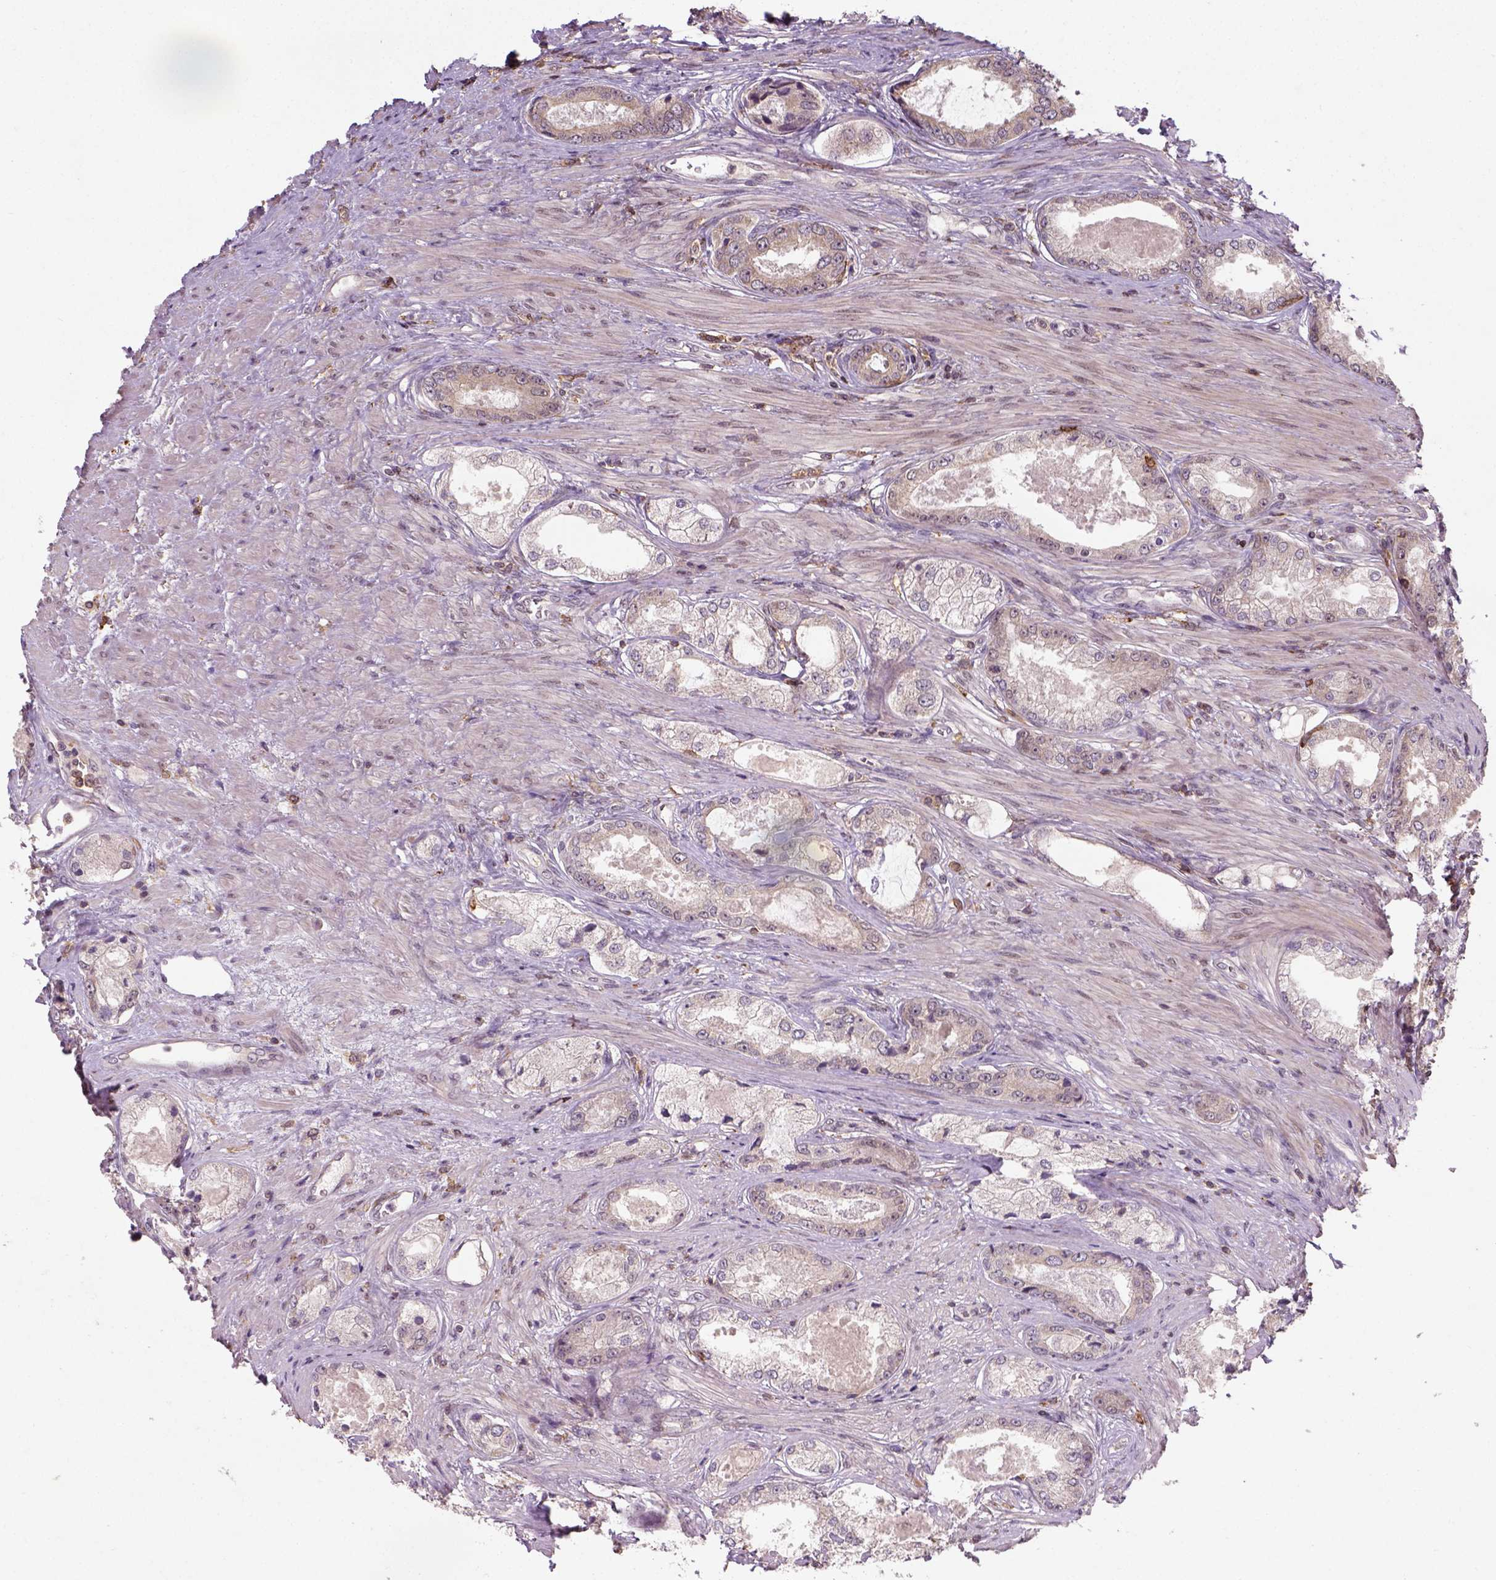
{"staining": {"intensity": "weak", "quantity": "25%-75%", "location": "cytoplasmic/membranous"}, "tissue": "prostate cancer", "cell_type": "Tumor cells", "image_type": "cancer", "snomed": [{"axis": "morphology", "description": "Adenocarcinoma, Low grade"}, {"axis": "topography", "description": "Prostate"}], "caption": "This photomicrograph exhibits immunohistochemistry staining of human prostate adenocarcinoma (low-grade), with low weak cytoplasmic/membranous staining in approximately 25%-75% of tumor cells.", "gene": "CAMKK1", "patient": {"sex": "male", "age": 68}}